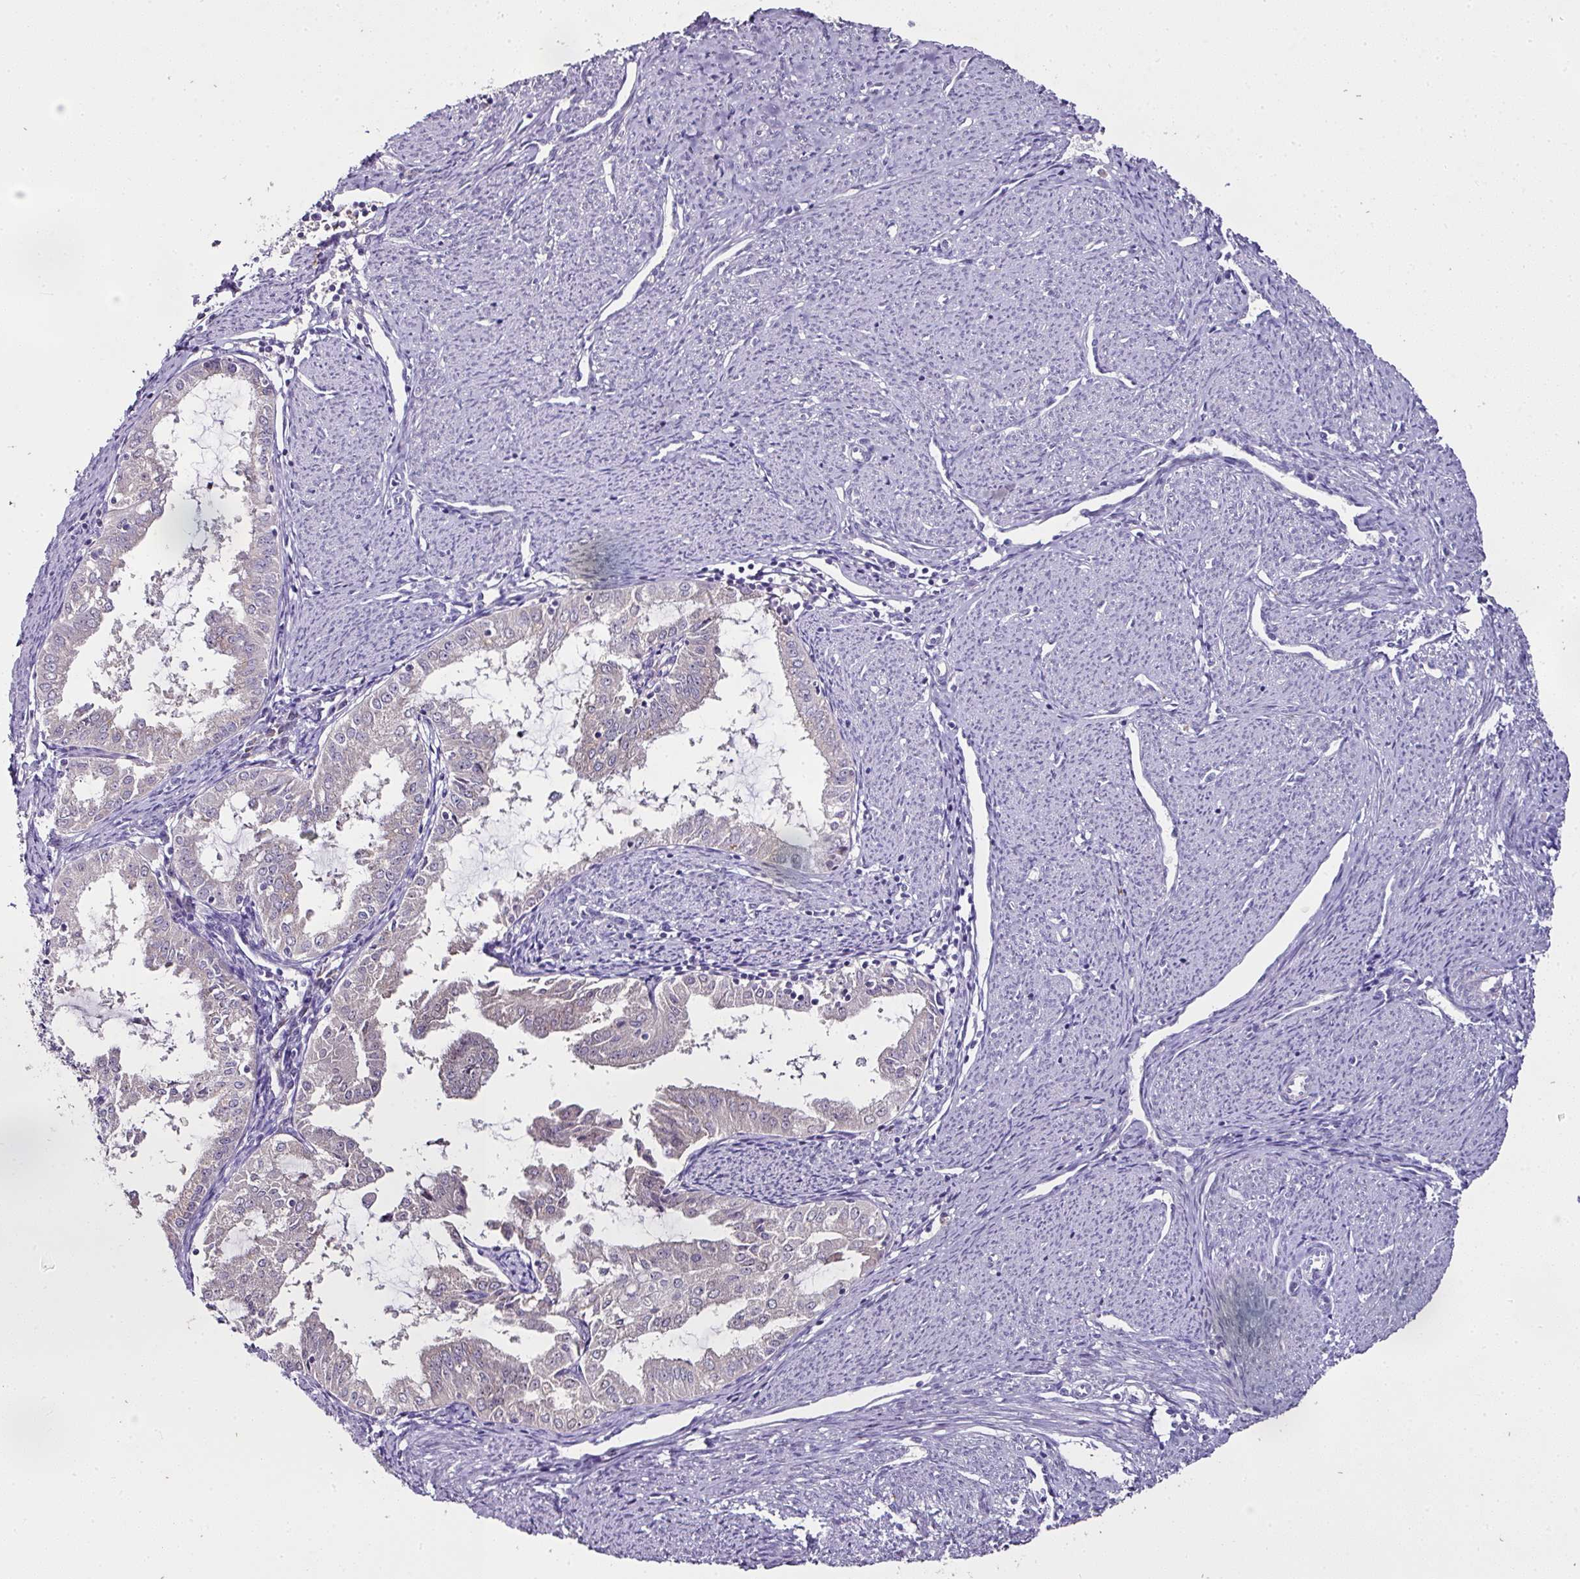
{"staining": {"intensity": "negative", "quantity": "none", "location": "none"}, "tissue": "endometrial cancer", "cell_type": "Tumor cells", "image_type": "cancer", "snomed": [{"axis": "morphology", "description": "Adenocarcinoma, NOS"}, {"axis": "topography", "description": "Endometrium"}], "caption": "Endometrial cancer was stained to show a protein in brown. There is no significant expression in tumor cells. The staining is performed using DAB brown chromogen with nuclei counter-stained in using hematoxylin.", "gene": "SKIC2", "patient": {"sex": "female", "age": 70}}